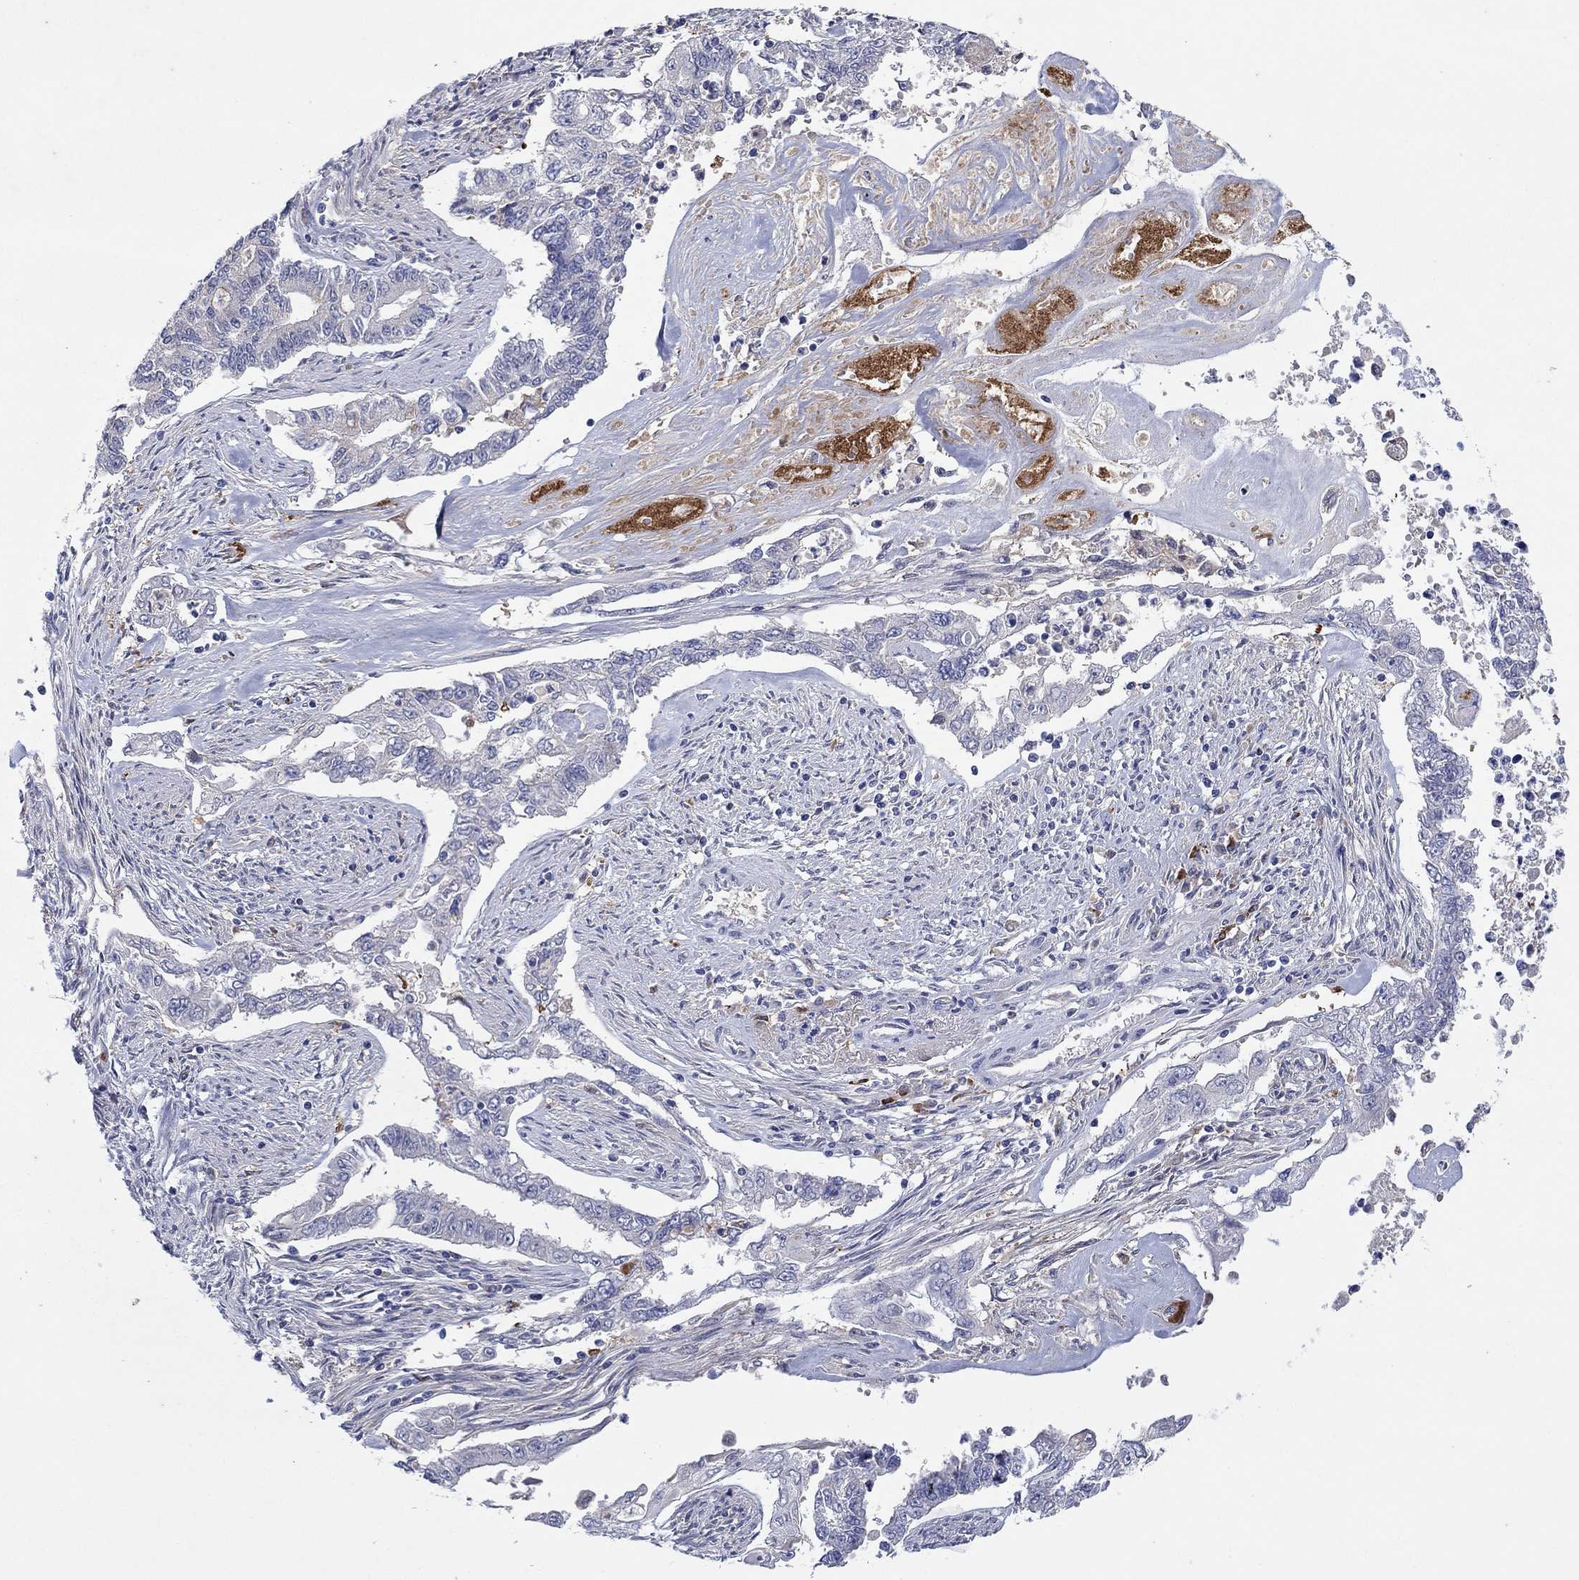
{"staining": {"intensity": "moderate", "quantity": "25%-75%", "location": "cytoplasmic/membranous"}, "tissue": "endometrial cancer", "cell_type": "Tumor cells", "image_type": "cancer", "snomed": [{"axis": "morphology", "description": "Adenocarcinoma, NOS"}, {"axis": "topography", "description": "Uterus"}], "caption": "Moderate cytoplasmic/membranous positivity is seen in about 25%-75% of tumor cells in endometrial adenocarcinoma.", "gene": "PLCL2", "patient": {"sex": "female", "age": 59}}